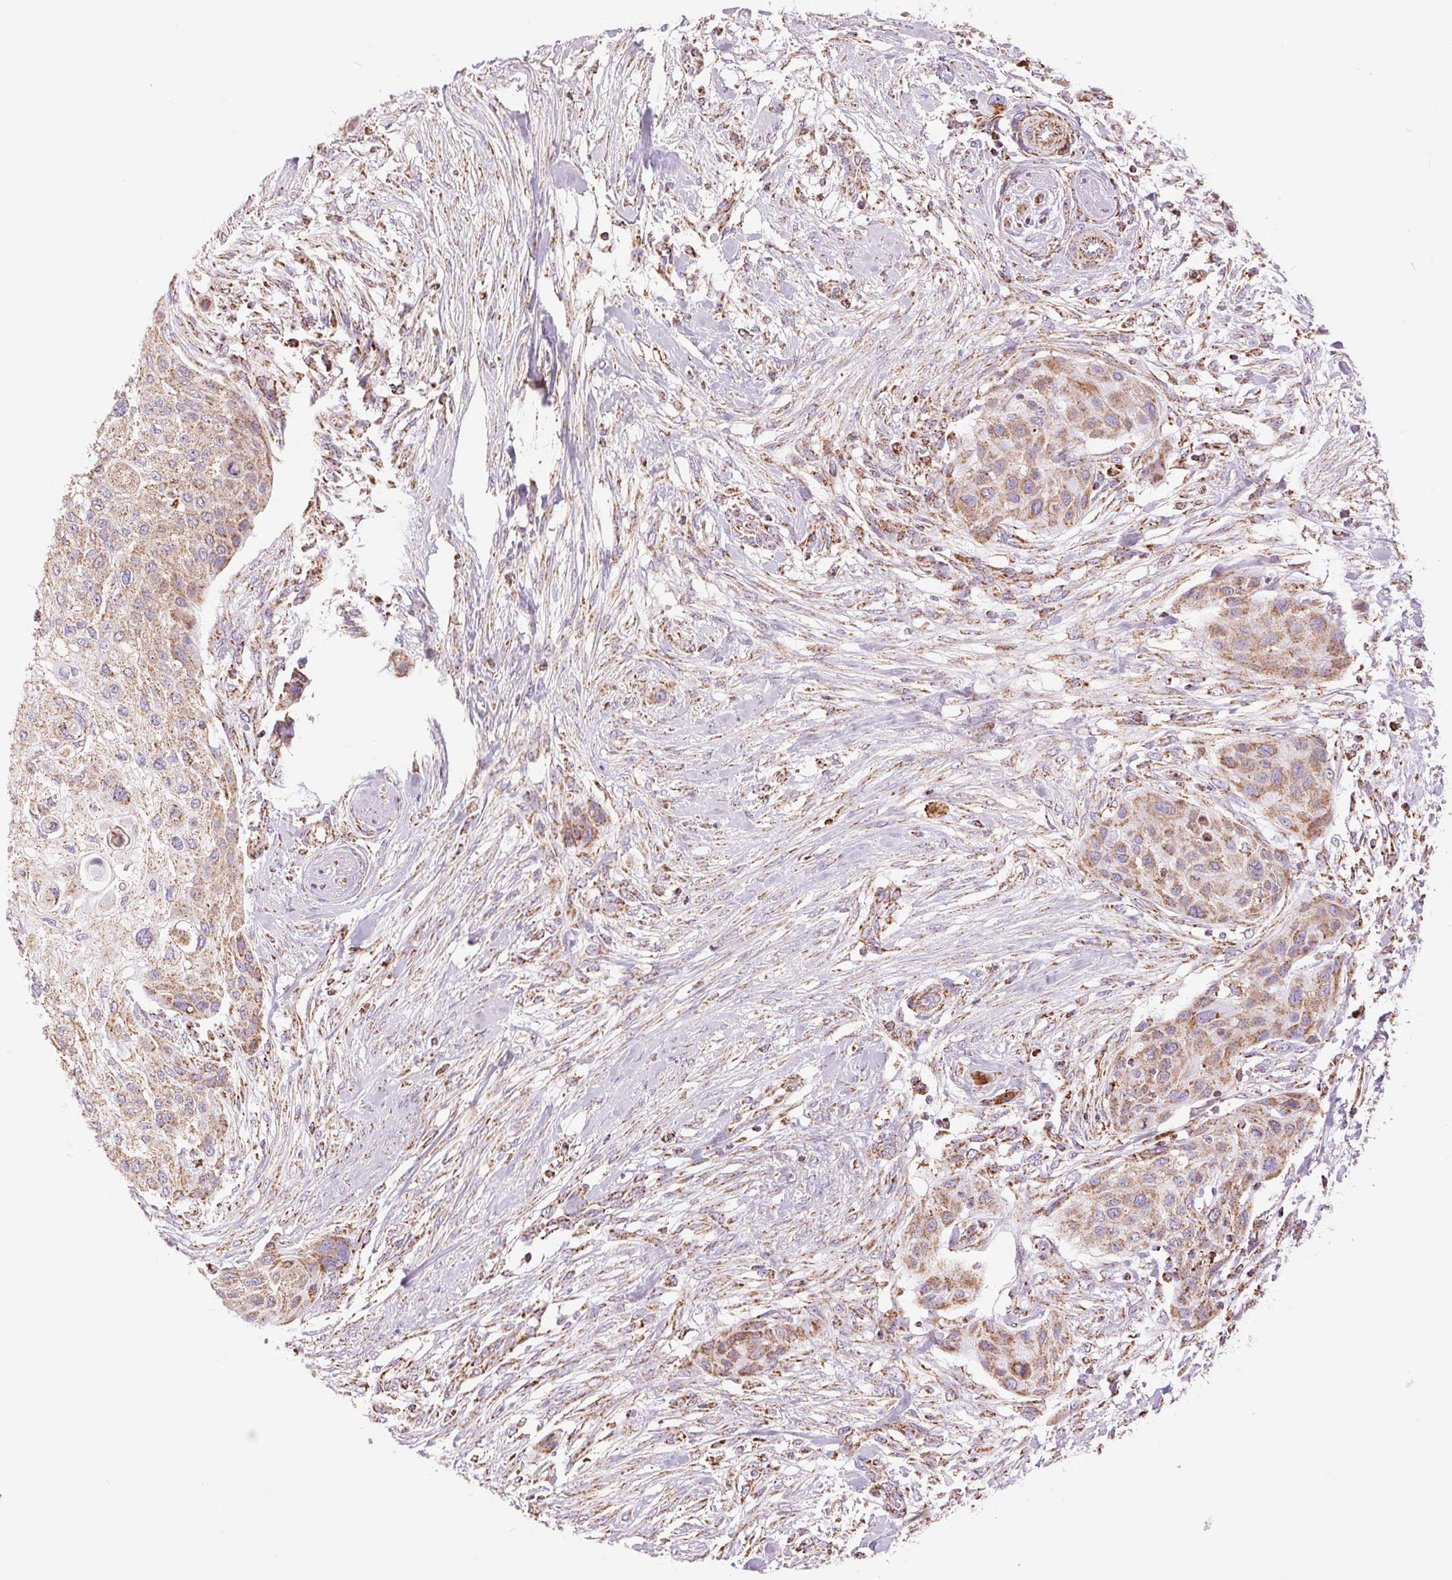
{"staining": {"intensity": "moderate", "quantity": ">75%", "location": "cytoplasmic/membranous"}, "tissue": "skin cancer", "cell_type": "Tumor cells", "image_type": "cancer", "snomed": [{"axis": "morphology", "description": "Squamous cell carcinoma, NOS"}, {"axis": "topography", "description": "Skin"}], "caption": "Approximately >75% of tumor cells in human skin cancer (squamous cell carcinoma) display moderate cytoplasmic/membranous protein expression as visualized by brown immunohistochemical staining.", "gene": "ATP5PB", "patient": {"sex": "female", "age": 87}}